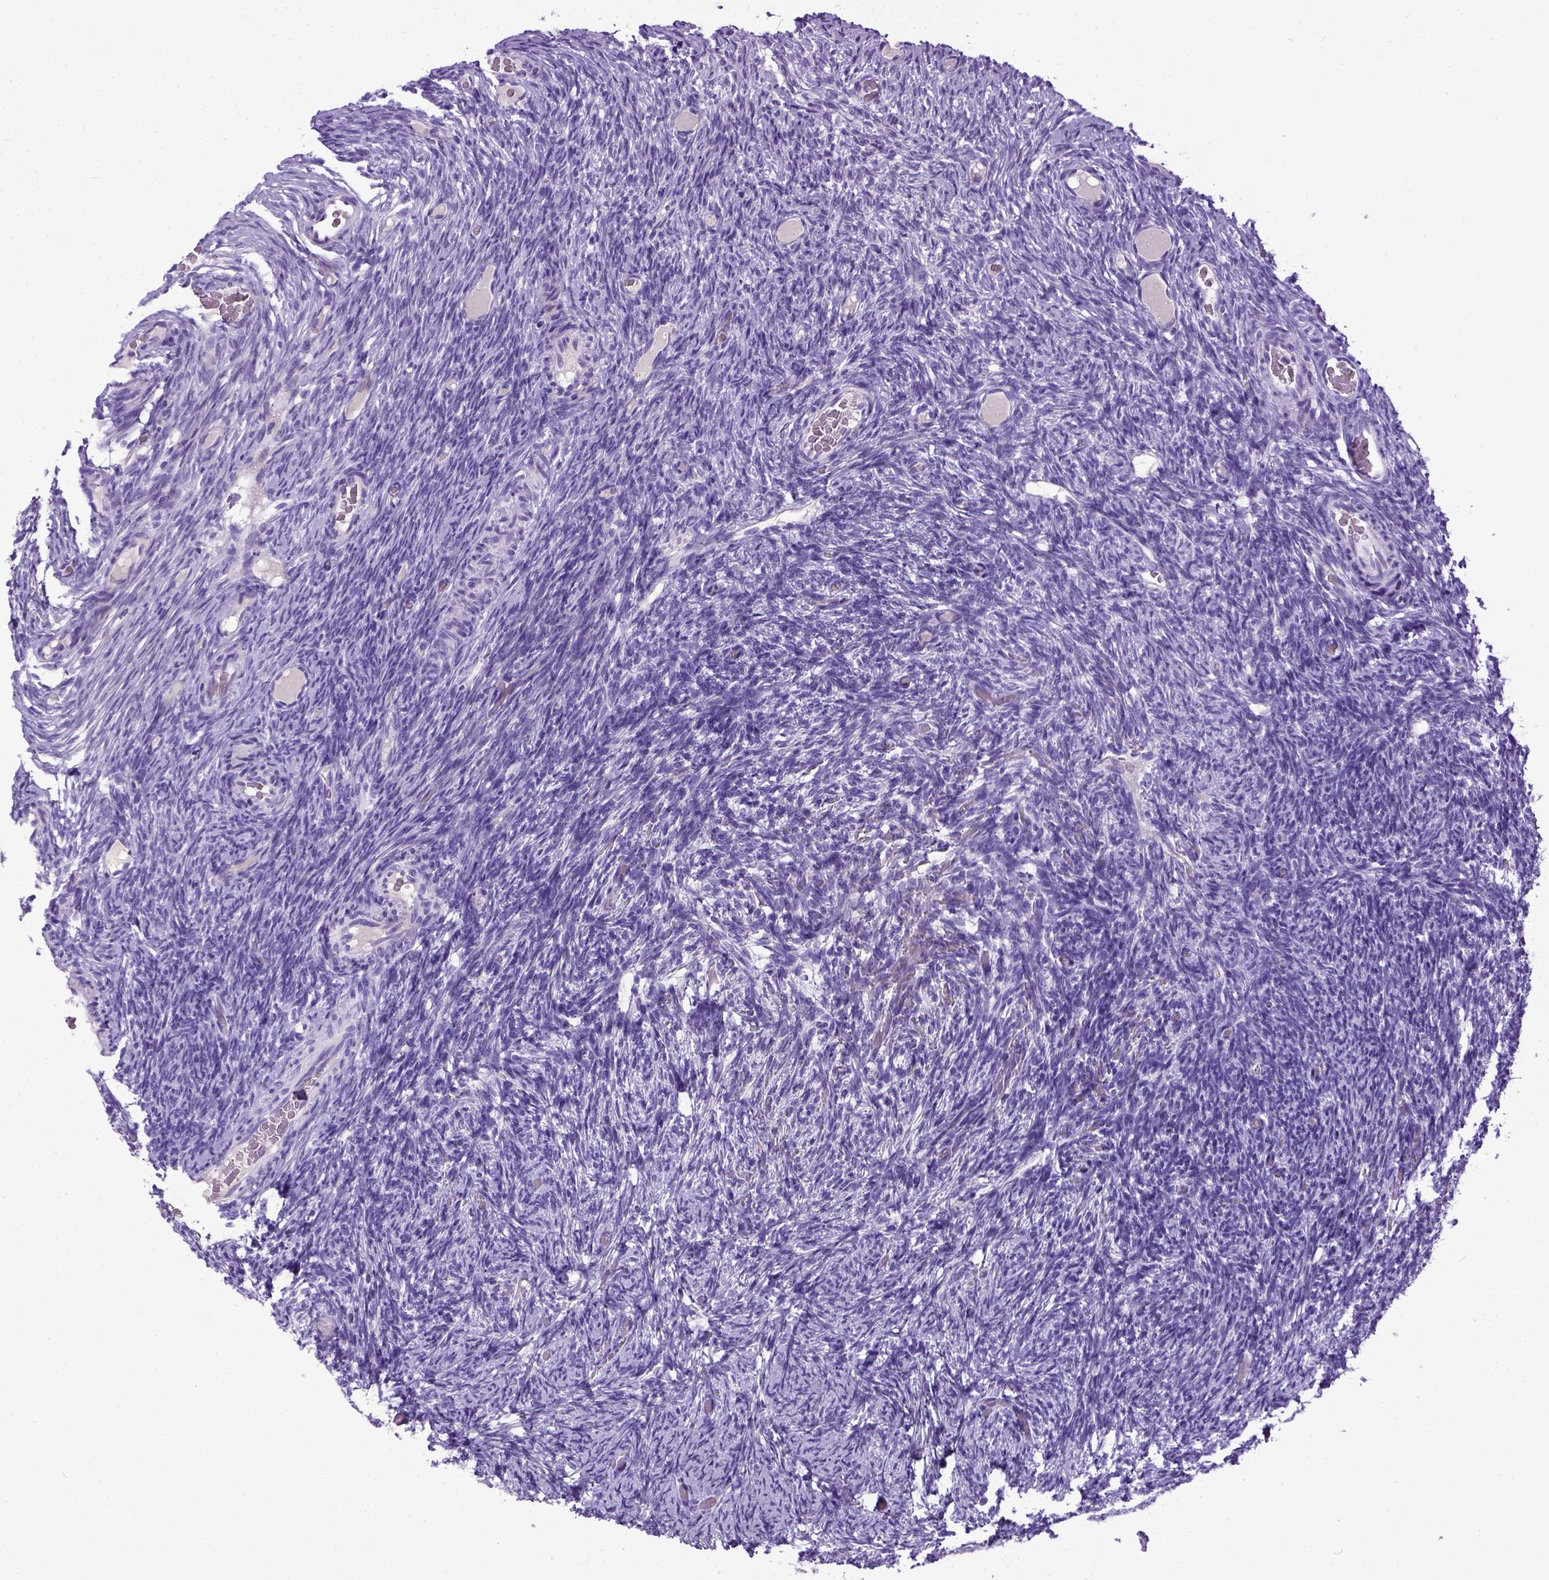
{"staining": {"intensity": "negative", "quantity": "none", "location": "none"}, "tissue": "ovary", "cell_type": "Follicle cells", "image_type": "normal", "snomed": [{"axis": "morphology", "description": "Normal tissue, NOS"}, {"axis": "topography", "description": "Ovary"}], "caption": "The histopathology image reveals no significant positivity in follicle cells of ovary.", "gene": "IGF2", "patient": {"sex": "female", "age": 34}}